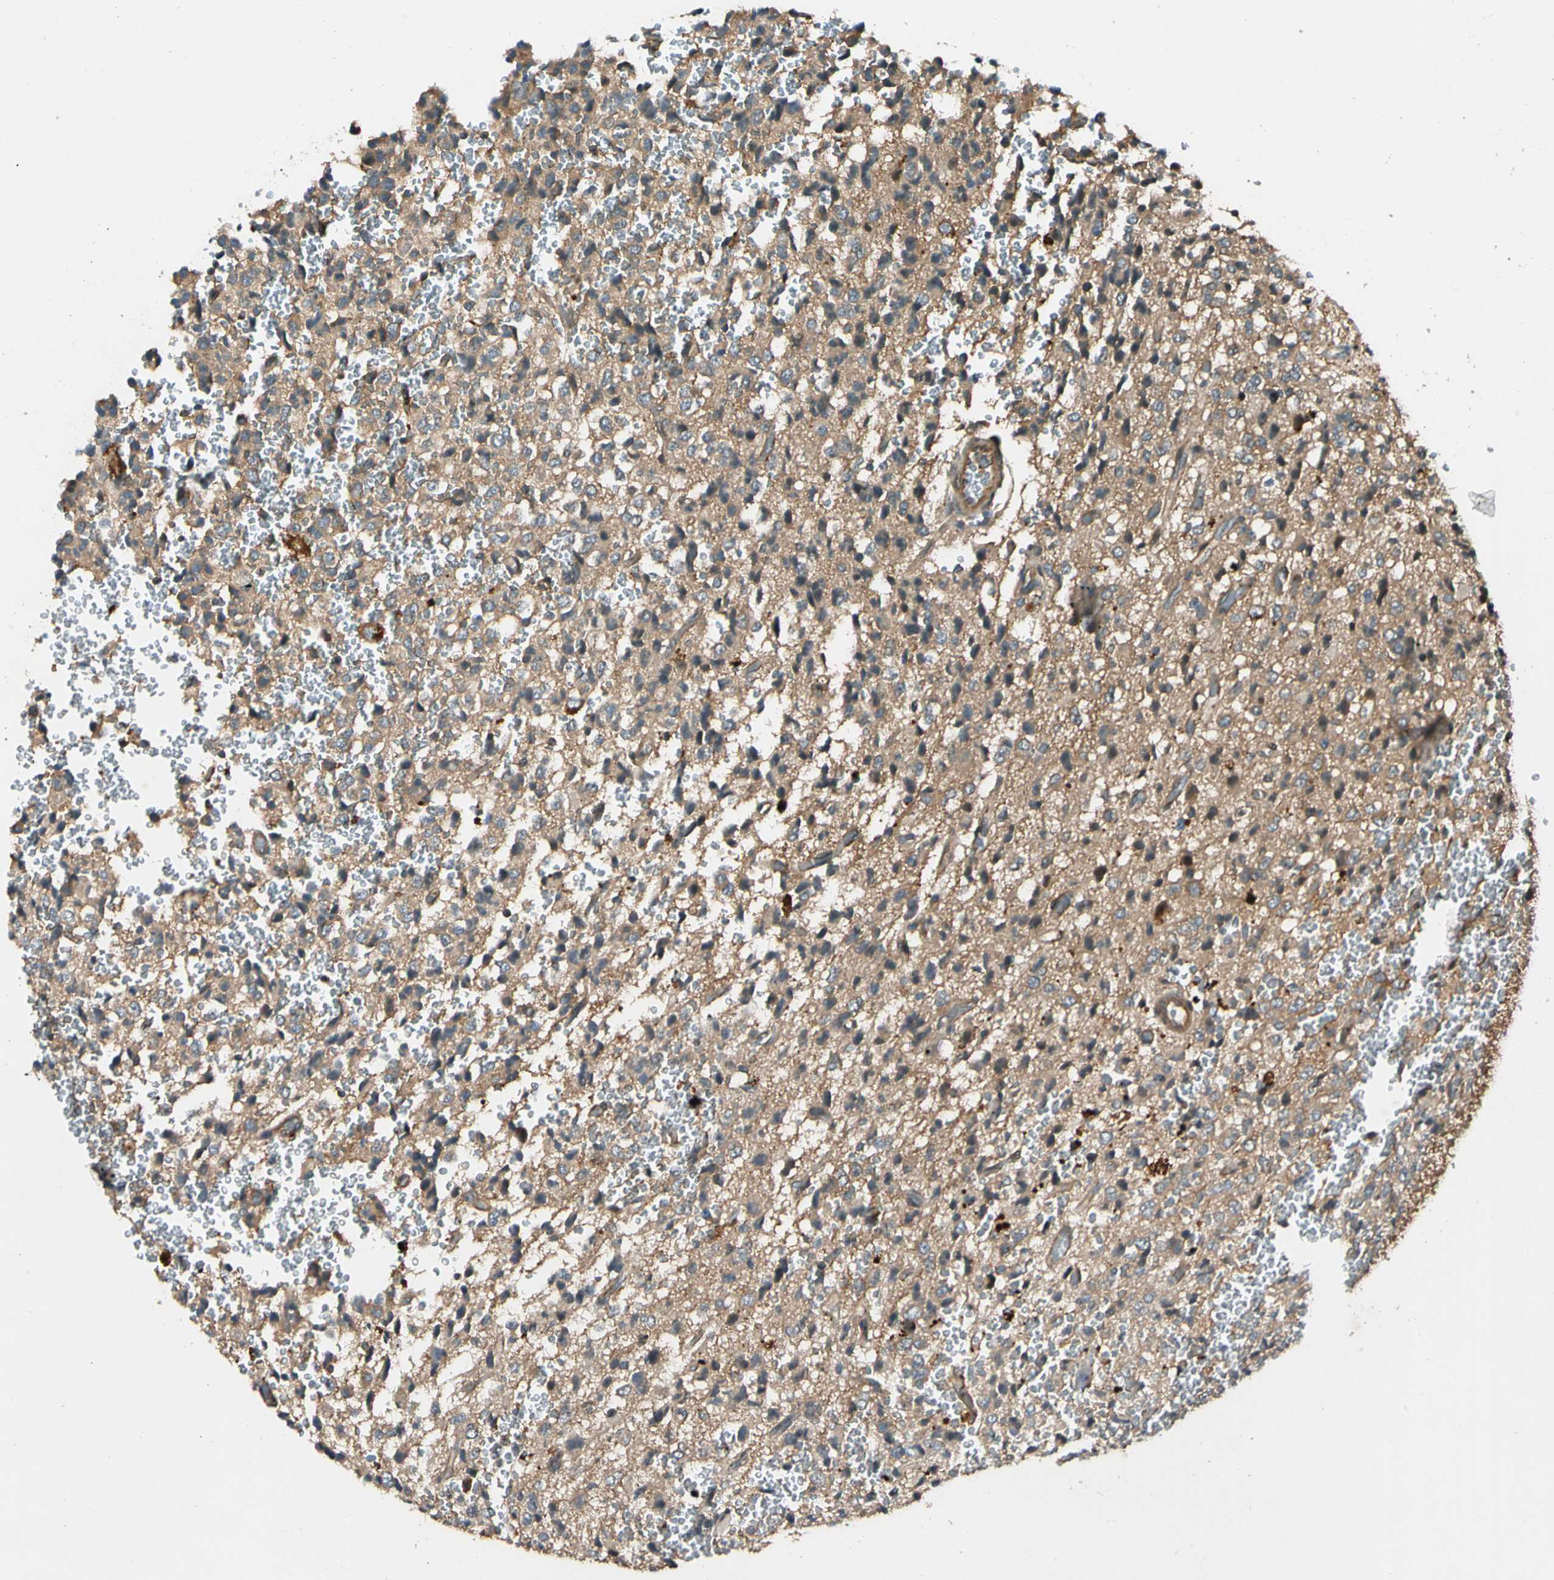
{"staining": {"intensity": "weak", "quantity": ">75%", "location": "cytoplasmic/membranous"}, "tissue": "glioma", "cell_type": "Tumor cells", "image_type": "cancer", "snomed": [{"axis": "morphology", "description": "Glioma, malignant, High grade"}, {"axis": "topography", "description": "pancreas cauda"}], "caption": "This micrograph exhibits malignant high-grade glioma stained with immunohistochemistry (IHC) to label a protein in brown. The cytoplasmic/membranous of tumor cells show weak positivity for the protein. Nuclei are counter-stained blue.", "gene": "ROCK2", "patient": {"sex": "male", "age": 60}}